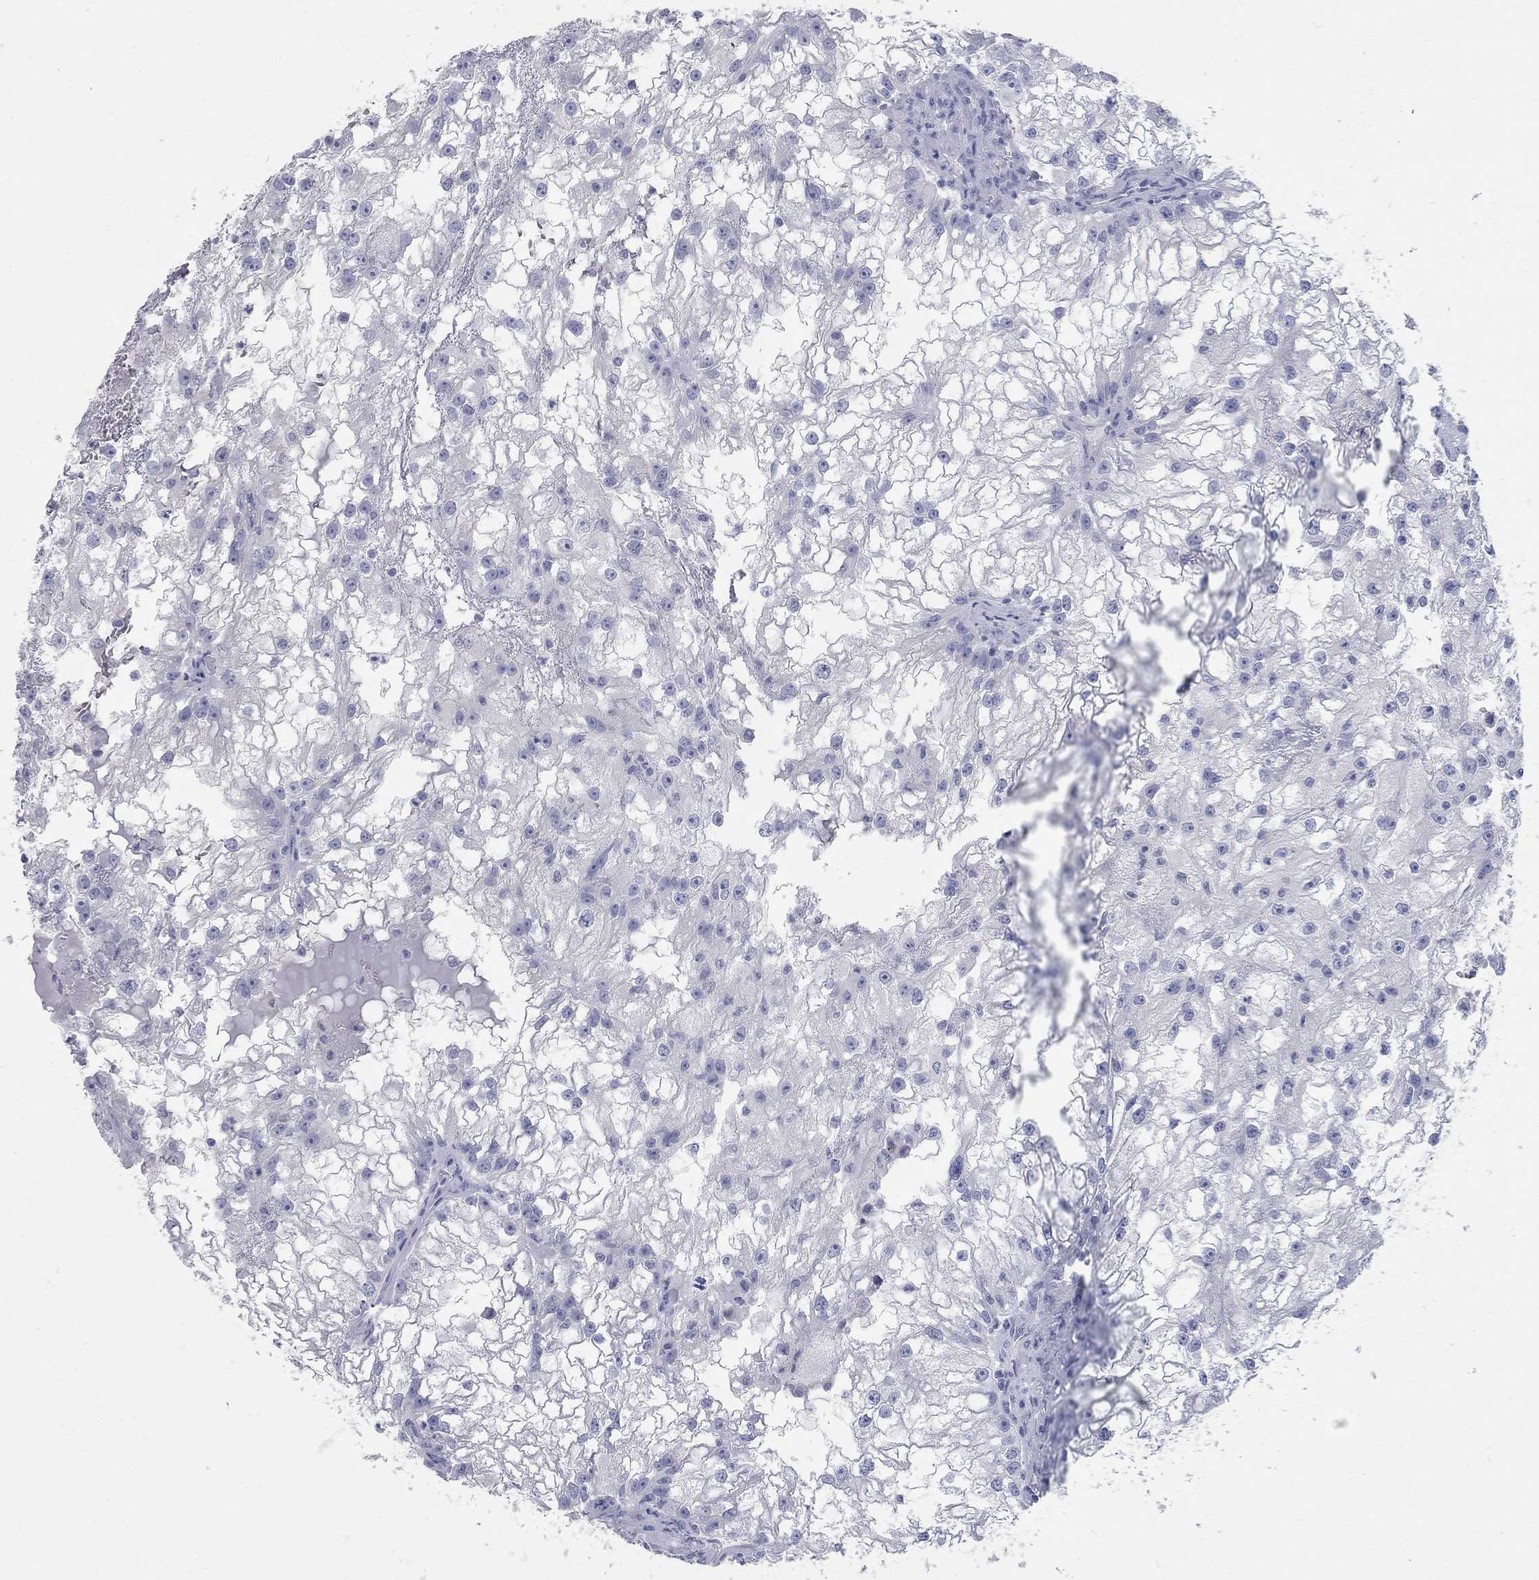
{"staining": {"intensity": "negative", "quantity": "none", "location": "none"}, "tissue": "renal cancer", "cell_type": "Tumor cells", "image_type": "cancer", "snomed": [{"axis": "morphology", "description": "Adenocarcinoma, NOS"}, {"axis": "topography", "description": "Kidney"}], "caption": "An image of human adenocarcinoma (renal) is negative for staining in tumor cells.", "gene": "AOX1", "patient": {"sex": "male", "age": 59}}